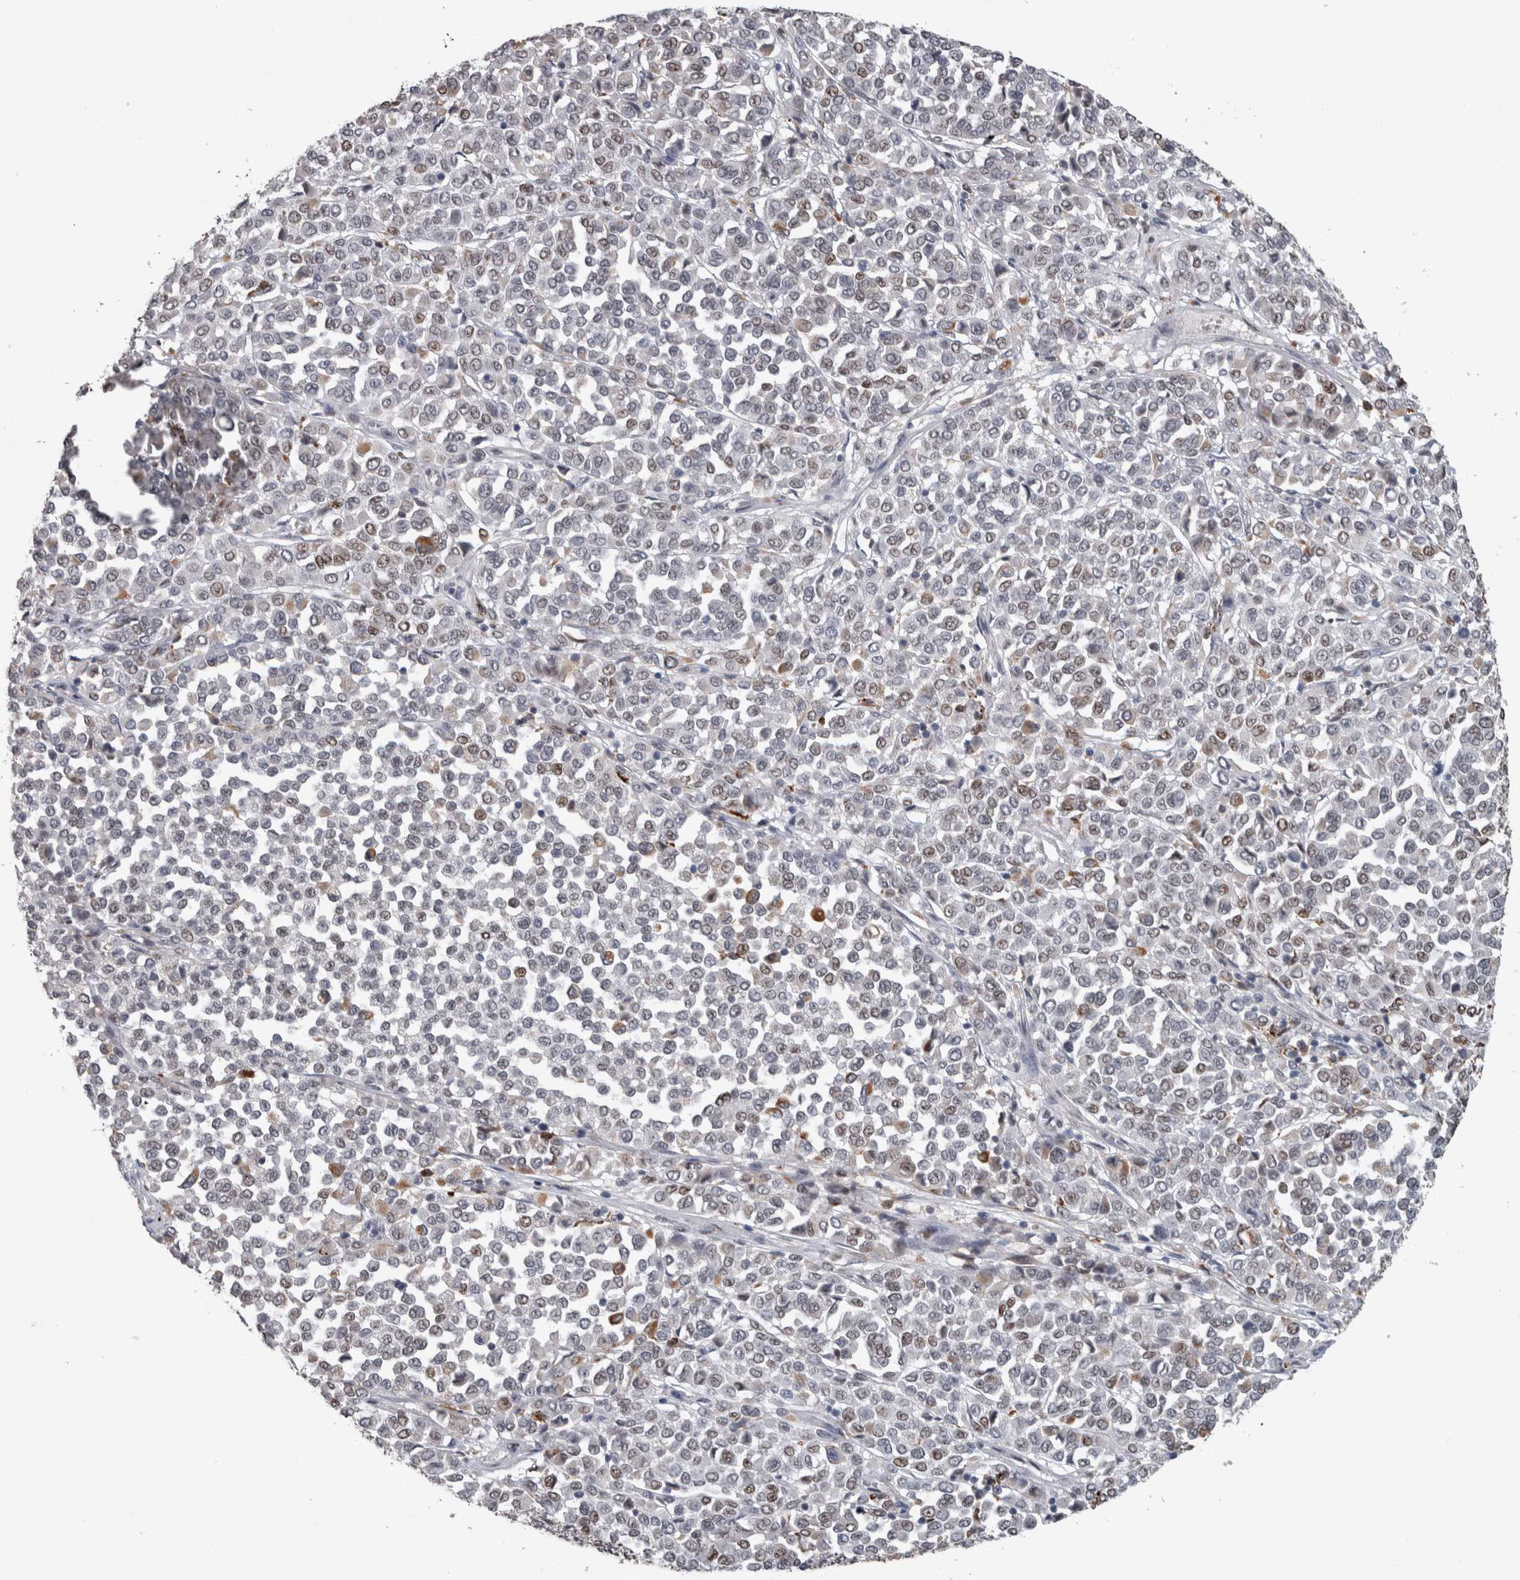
{"staining": {"intensity": "weak", "quantity": "25%-75%", "location": "nuclear"}, "tissue": "melanoma", "cell_type": "Tumor cells", "image_type": "cancer", "snomed": [{"axis": "morphology", "description": "Malignant melanoma, Metastatic site"}, {"axis": "topography", "description": "Pancreas"}], "caption": "Immunohistochemical staining of human malignant melanoma (metastatic site) exhibits weak nuclear protein staining in about 25%-75% of tumor cells.", "gene": "POLD2", "patient": {"sex": "female", "age": 30}}